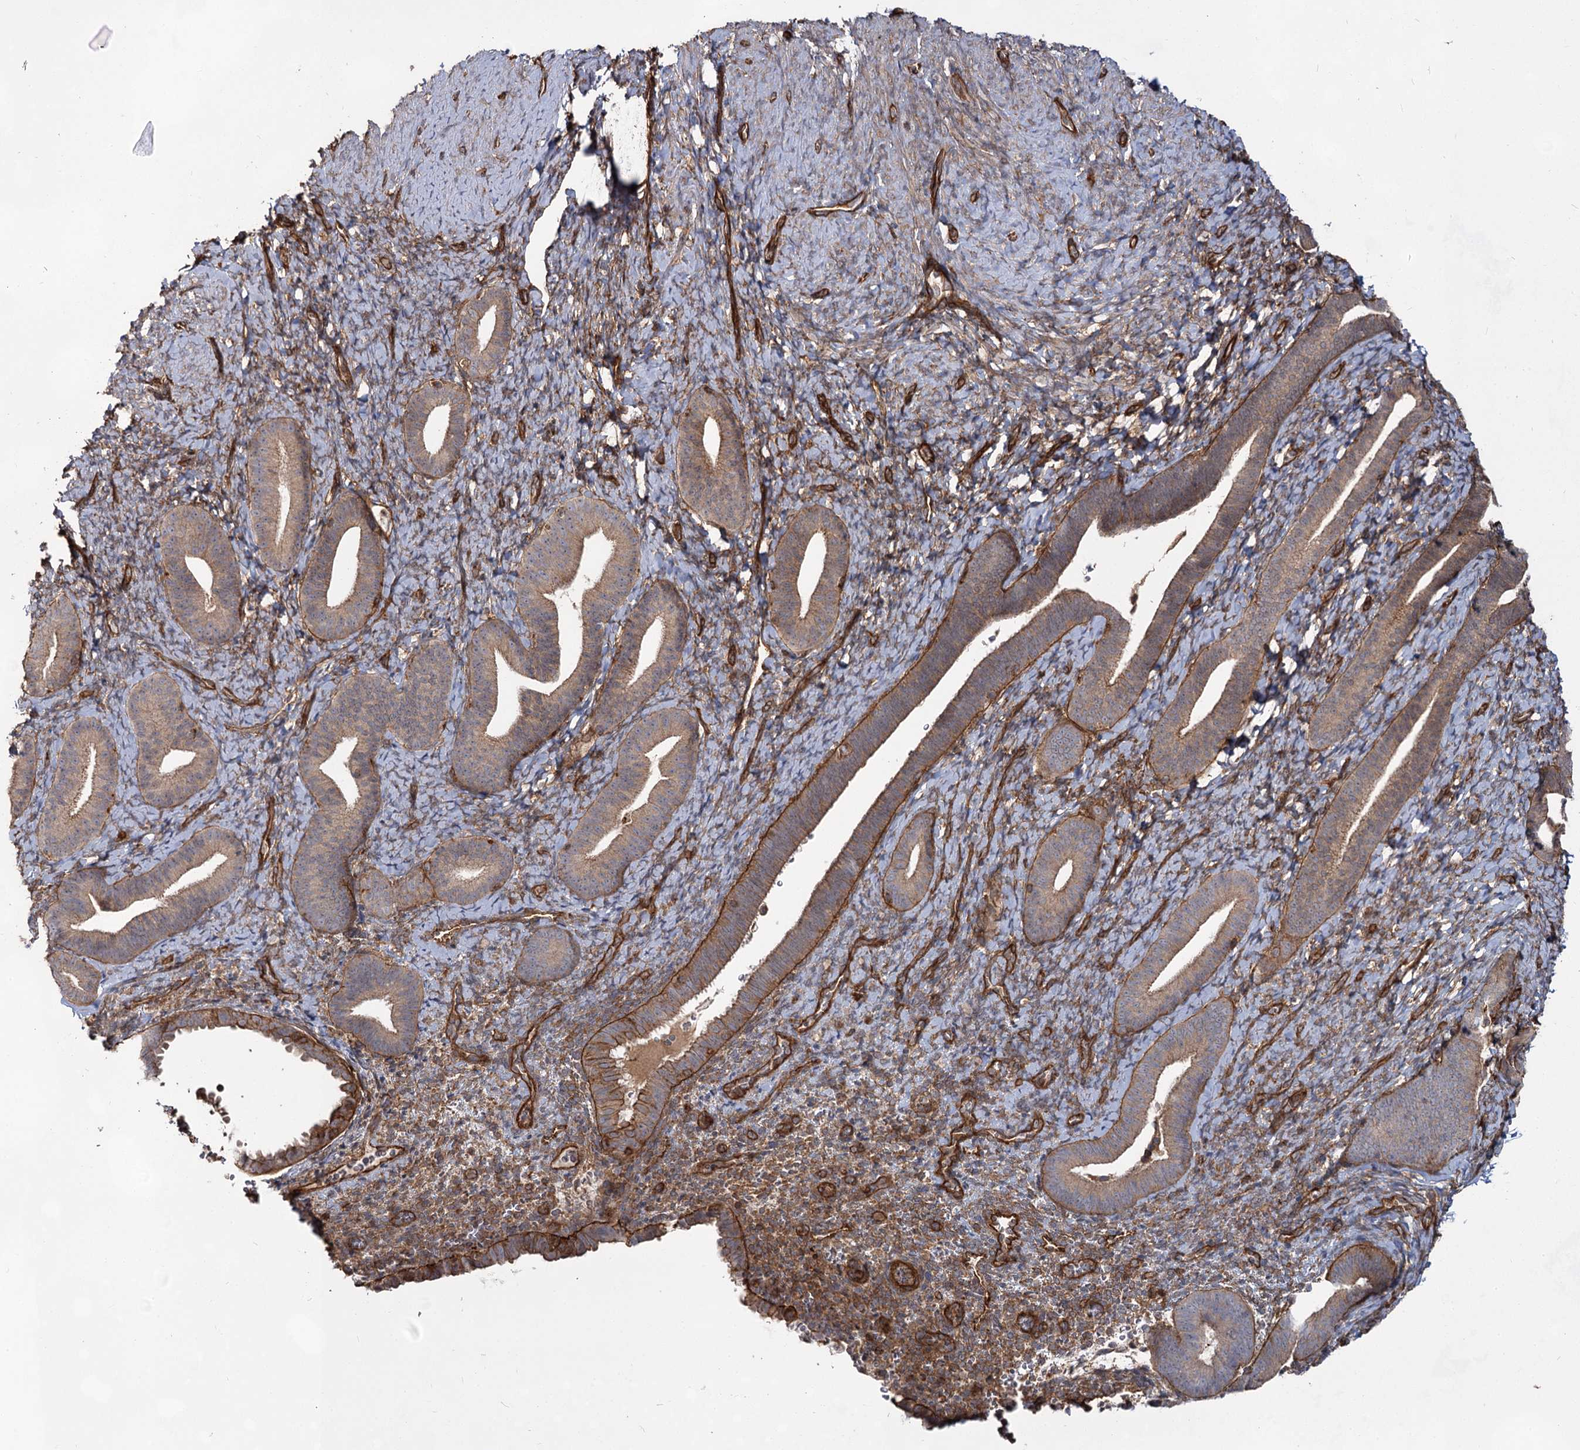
{"staining": {"intensity": "moderate", "quantity": "25%-75%", "location": "cytoplasmic/membranous"}, "tissue": "endometrium", "cell_type": "Cells in endometrial stroma", "image_type": "normal", "snomed": [{"axis": "morphology", "description": "Normal tissue, NOS"}, {"axis": "topography", "description": "Endometrium"}], "caption": "DAB (3,3'-diaminobenzidine) immunohistochemical staining of normal human endometrium reveals moderate cytoplasmic/membranous protein expression in approximately 25%-75% of cells in endometrial stroma.", "gene": "IQSEC1", "patient": {"sex": "female", "age": 65}}